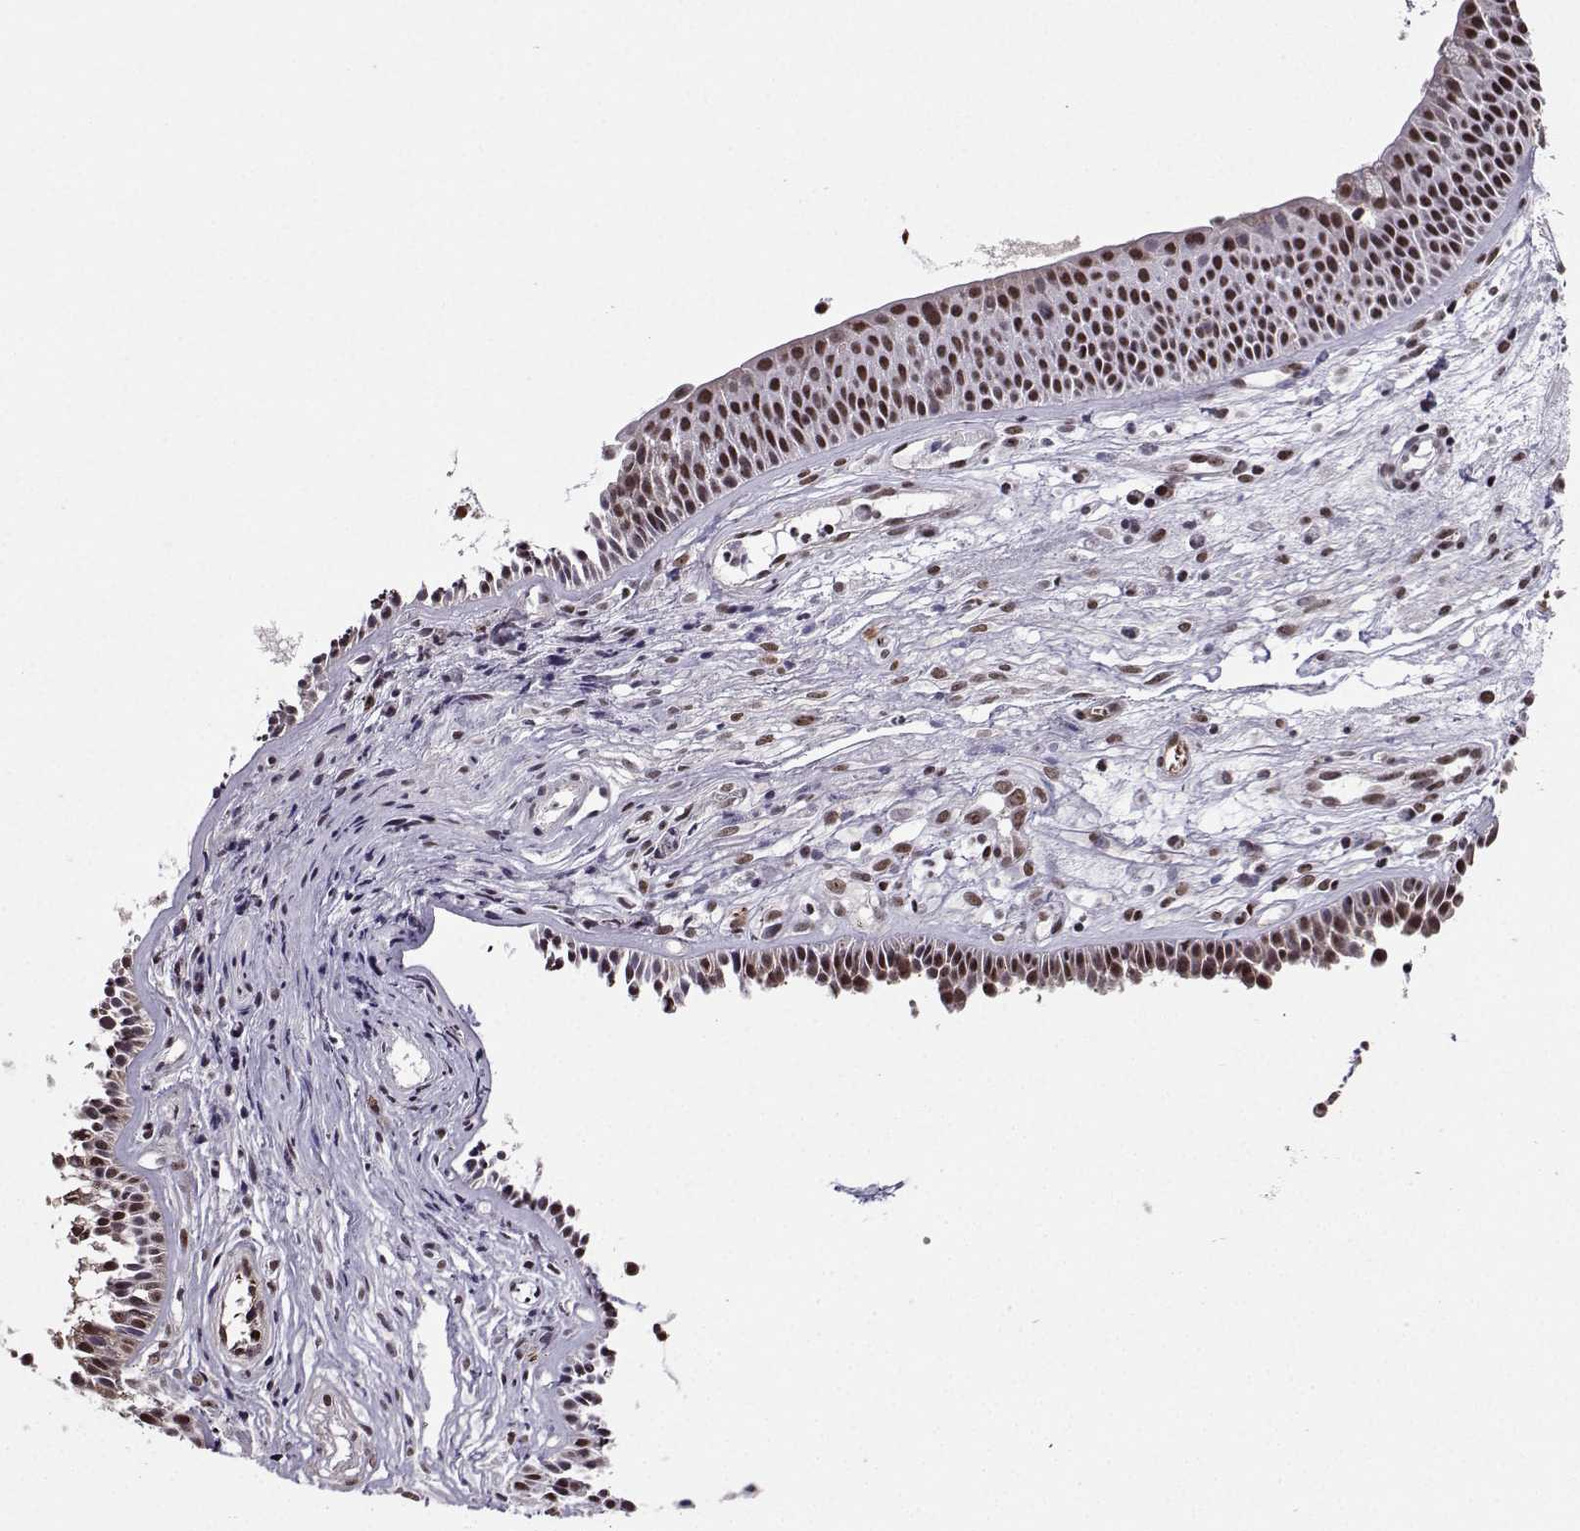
{"staining": {"intensity": "moderate", "quantity": ">75%", "location": "nuclear"}, "tissue": "nasopharynx", "cell_type": "Respiratory epithelial cells", "image_type": "normal", "snomed": [{"axis": "morphology", "description": "Normal tissue, NOS"}, {"axis": "topography", "description": "Nasopharynx"}], "caption": "An immunohistochemistry (IHC) histopathology image of normal tissue is shown. Protein staining in brown highlights moderate nuclear positivity in nasopharynx within respiratory epithelial cells. The staining is performed using DAB brown chromogen to label protein expression. The nuclei are counter-stained blue using hematoxylin.", "gene": "CCNK", "patient": {"sex": "male", "age": 31}}